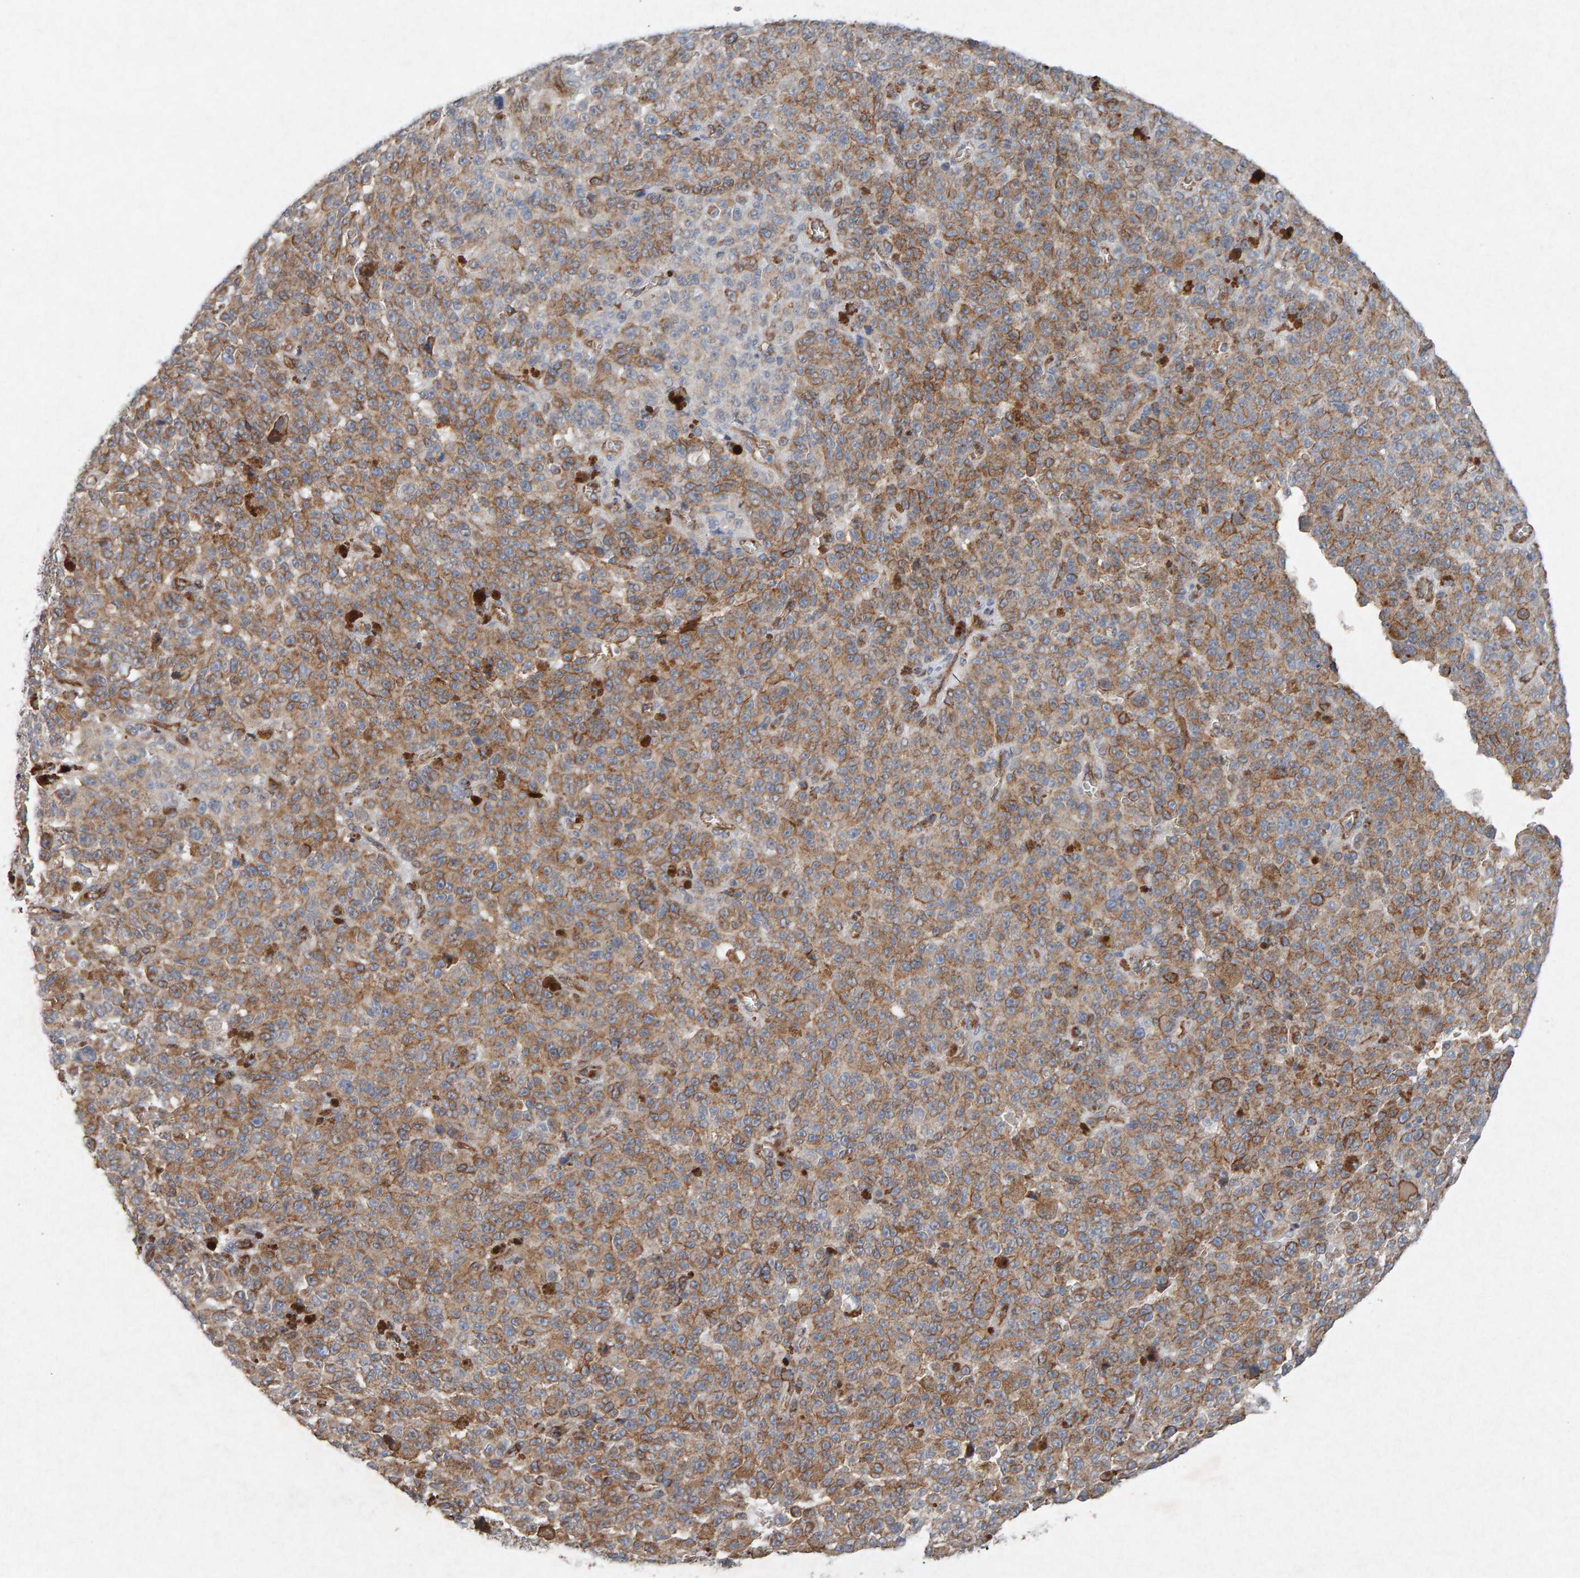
{"staining": {"intensity": "moderate", "quantity": ">75%", "location": "cytoplasmic/membranous"}, "tissue": "melanoma", "cell_type": "Tumor cells", "image_type": "cancer", "snomed": [{"axis": "morphology", "description": "Malignant melanoma, NOS"}, {"axis": "topography", "description": "Skin"}], "caption": "The histopathology image demonstrates immunohistochemical staining of malignant melanoma. There is moderate cytoplasmic/membranous staining is present in approximately >75% of tumor cells.", "gene": "PTPRM", "patient": {"sex": "female", "age": 82}}